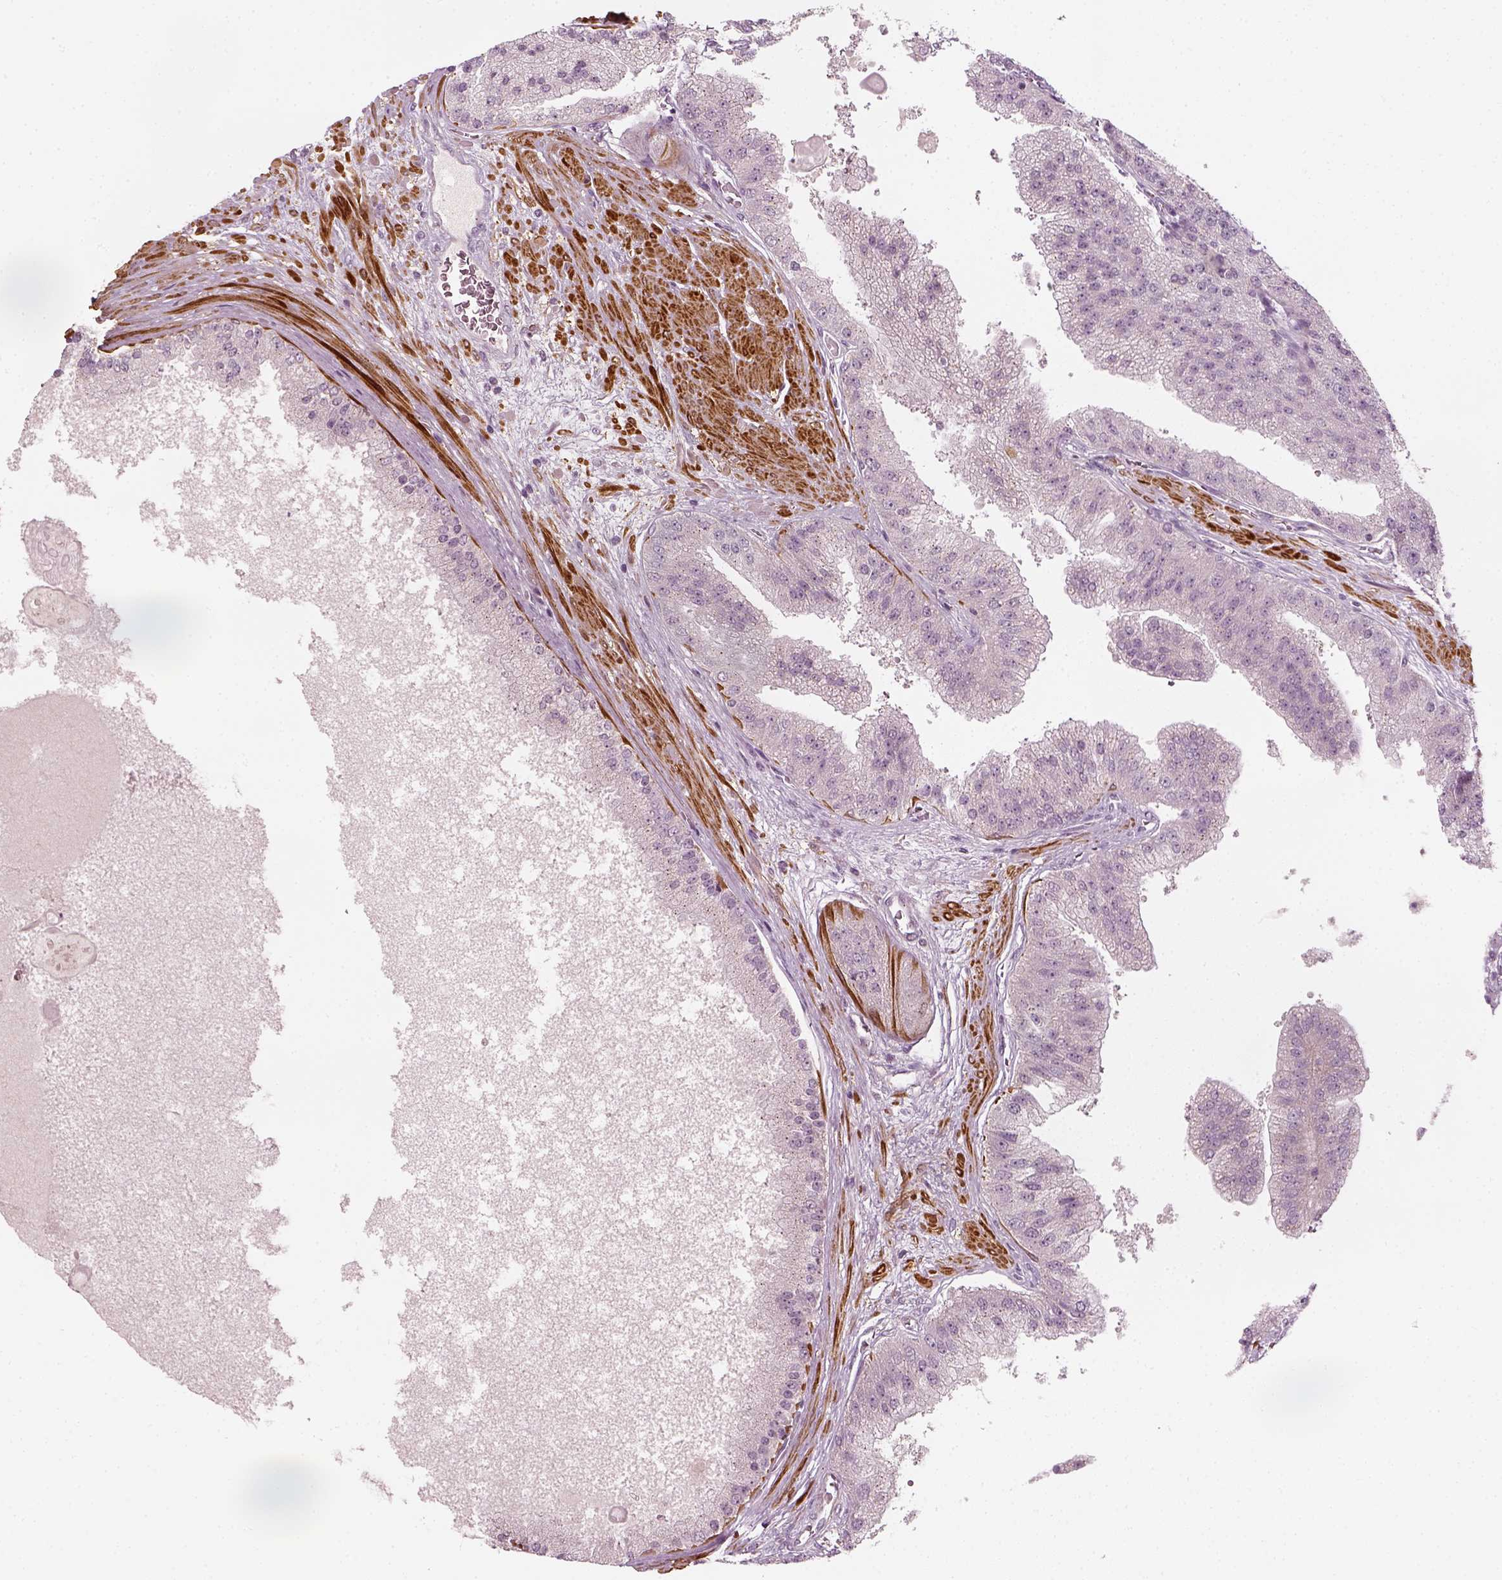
{"staining": {"intensity": "negative", "quantity": "none", "location": "none"}, "tissue": "prostate cancer", "cell_type": "Tumor cells", "image_type": "cancer", "snomed": [{"axis": "morphology", "description": "Adenocarcinoma, High grade"}, {"axis": "topography", "description": "Prostate"}], "caption": "The histopathology image demonstrates no significant positivity in tumor cells of adenocarcinoma (high-grade) (prostate).", "gene": "MLIP", "patient": {"sex": "male", "age": 67}}